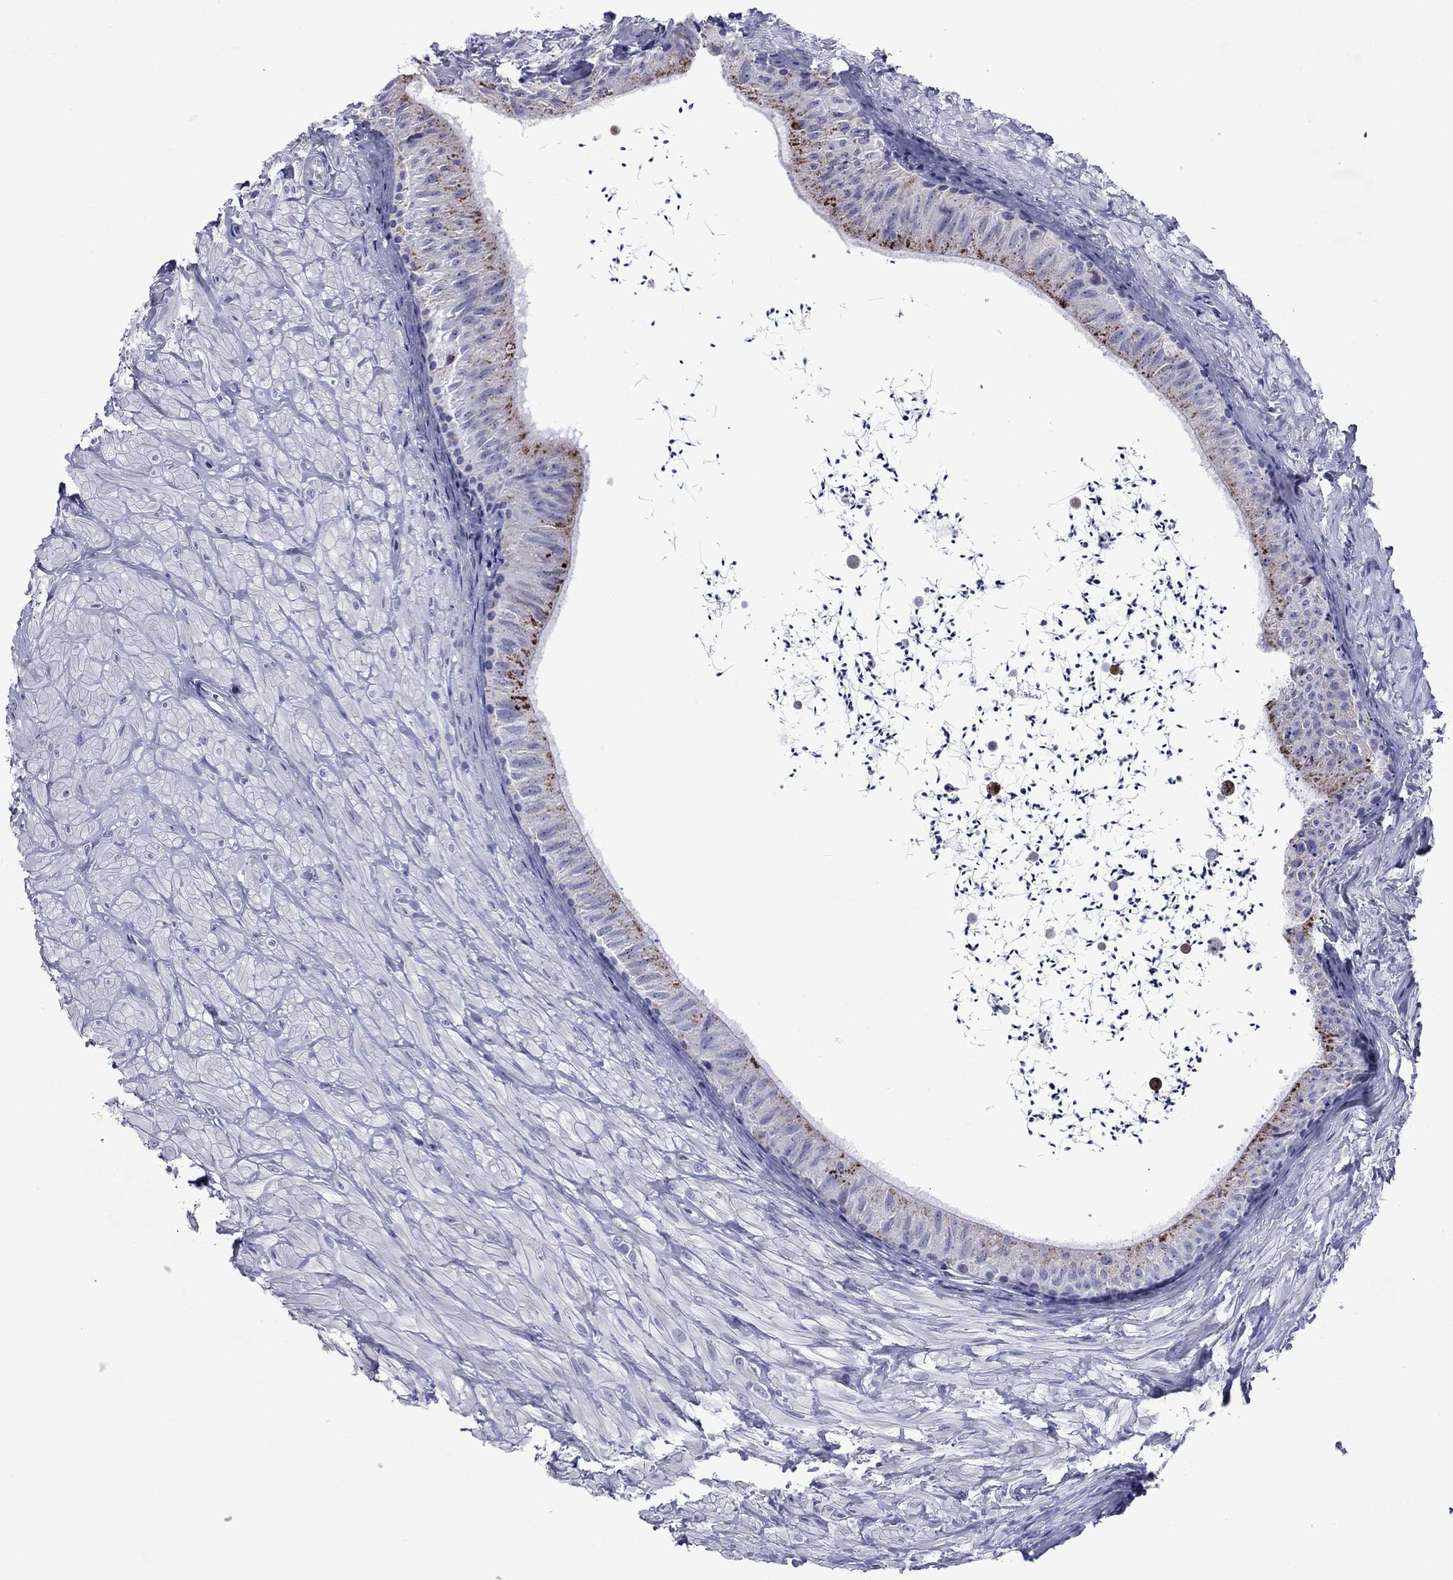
{"staining": {"intensity": "strong", "quantity": "<25%", "location": "cytoplasmic/membranous"}, "tissue": "epididymis", "cell_type": "Glandular cells", "image_type": "normal", "snomed": [{"axis": "morphology", "description": "Normal tissue, NOS"}, {"axis": "topography", "description": "Epididymis"}], "caption": "There is medium levels of strong cytoplasmic/membranous staining in glandular cells of unremarkable epididymis, as demonstrated by immunohistochemical staining (brown color).", "gene": "PIWIL1", "patient": {"sex": "male", "age": 32}}